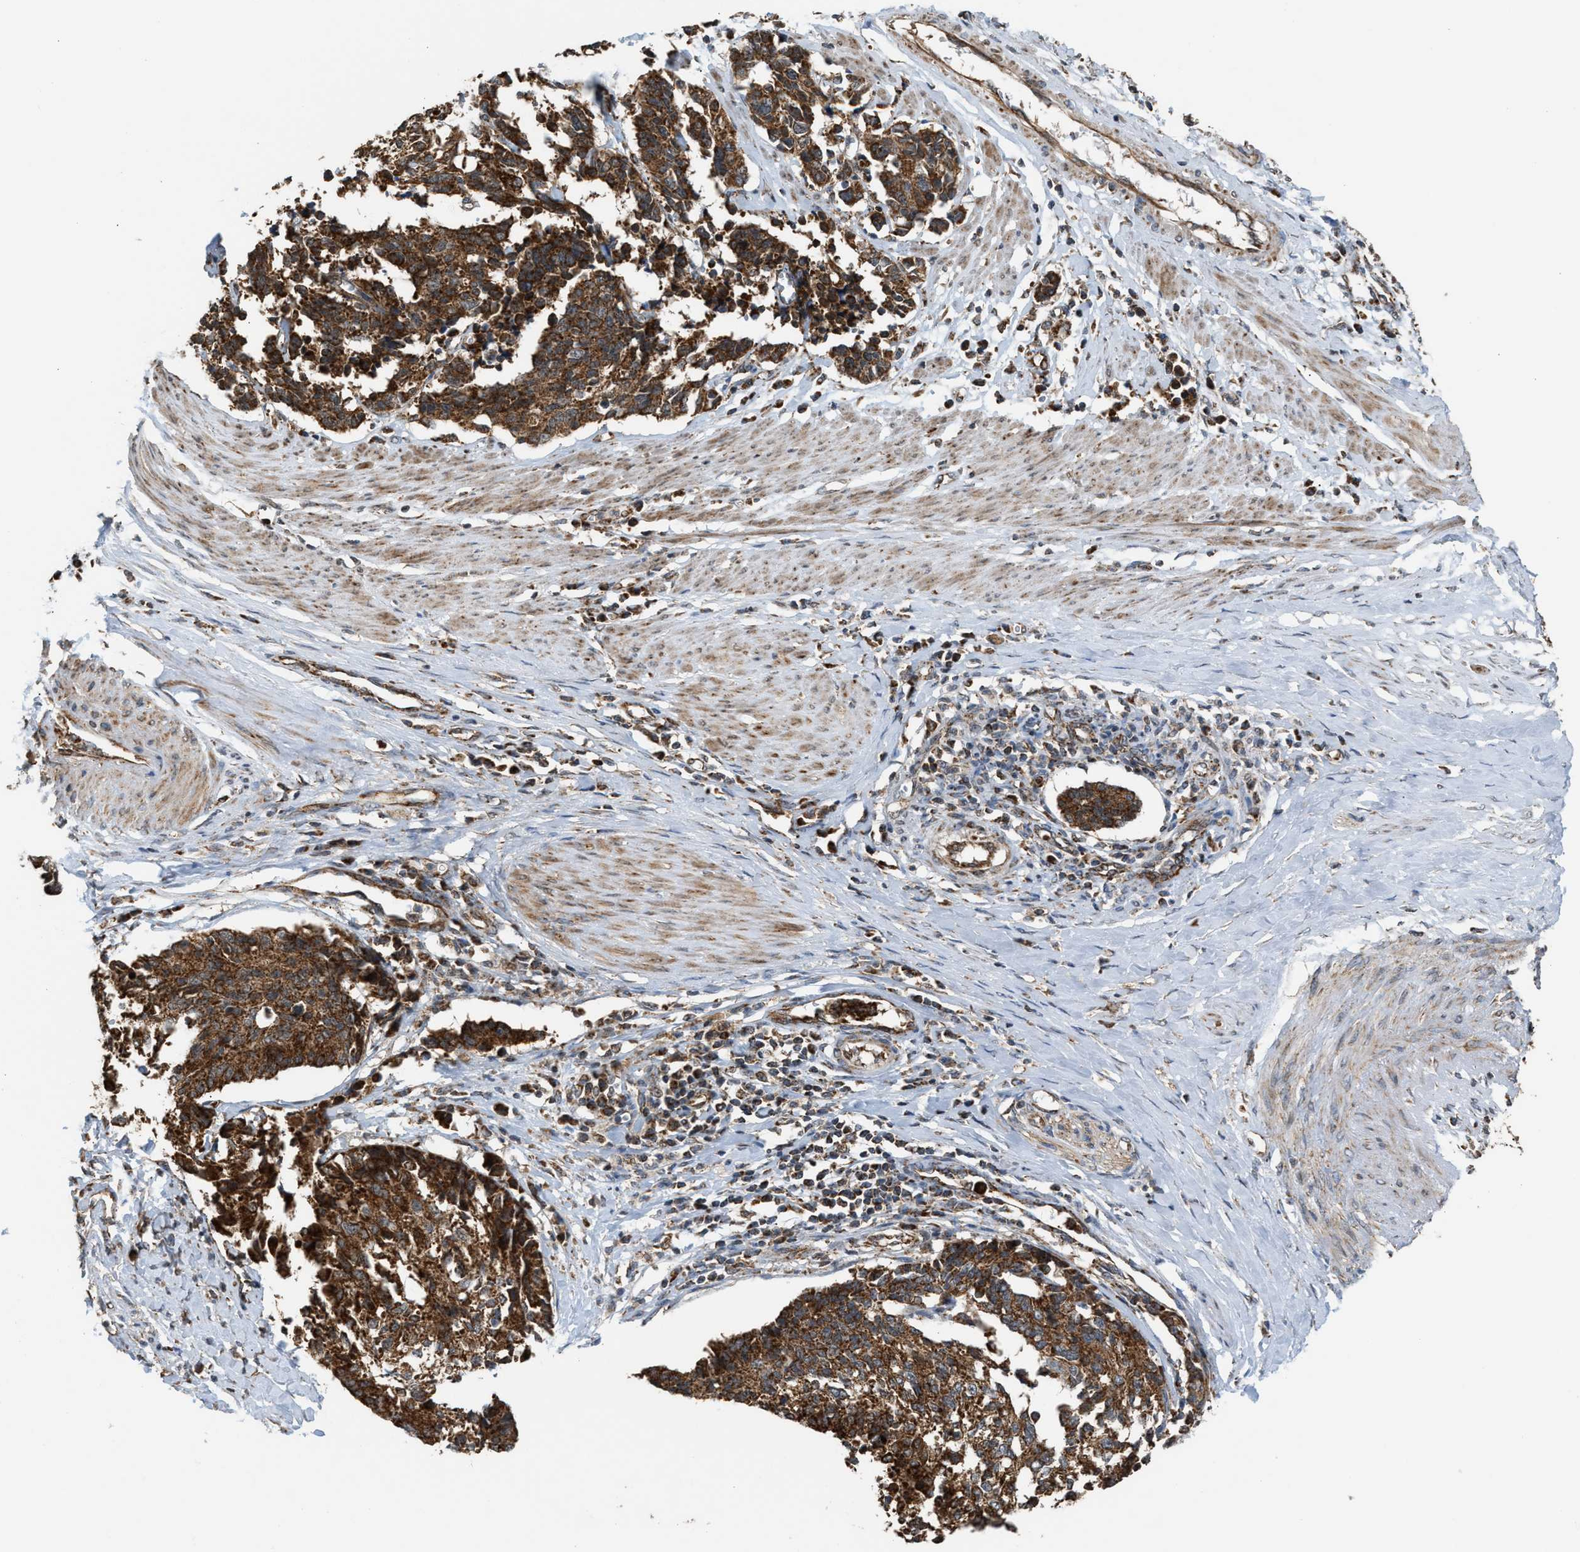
{"staining": {"intensity": "strong", "quantity": ">75%", "location": "cytoplasmic/membranous"}, "tissue": "cervical cancer", "cell_type": "Tumor cells", "image_type": "cancer", "snomed": [{"axis": "morphology", "description": "Normal tissue, NOS"}, {"axis": "morphology", "description": "Squamous cell carcinoma, NOS"}, {"axis": "topography", "description": "Cervix"}], "caption": "IHC image of human cervical squamous cell carcinoma stained for a protein (brown), which displays high levels of strong cytoplasmic/membranous staining in about >75% of tumor cells.", "gene": "SGSM2", "patient": {"sex": "female", "age": 35}}